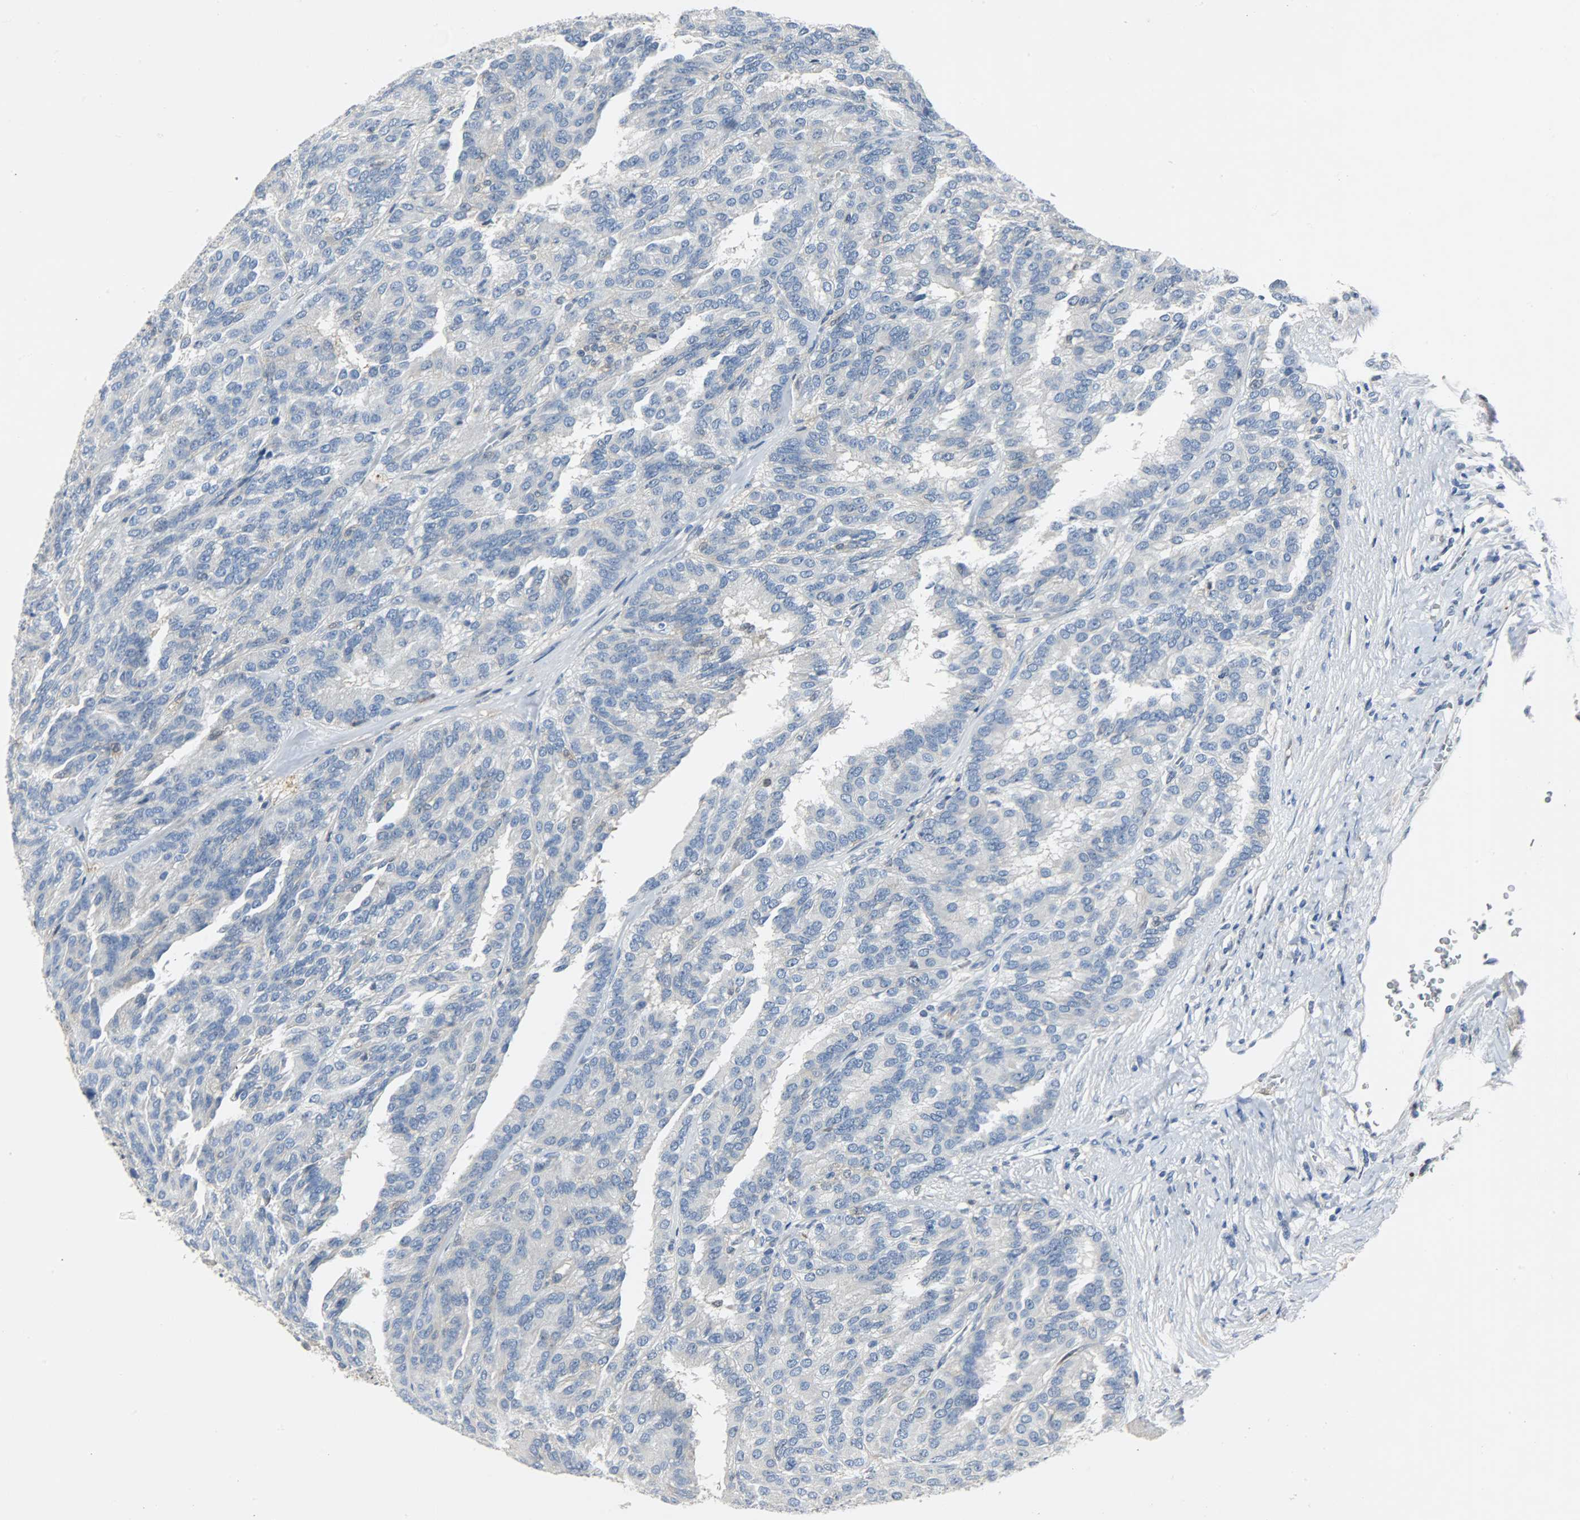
{"staining": {"intensity": "negative", "quantity": "none", "location": "none"}, "tissue": "renal cancer", "cell_type": "Tumor cells", "image_type": "cancer", "snomed": [{"axis": "morphology", "description": "Adenocarcinoma, NOS"}, {"axis": "topography", "description": "Kidney"}], "caption": "Immunohistochemistry (IHC) of renal cancer (adenocarcinoma) shows no expression in tumor cells.", "gene": "EIF4EBP1", "patient": {"sex": "male", "age": 46}}